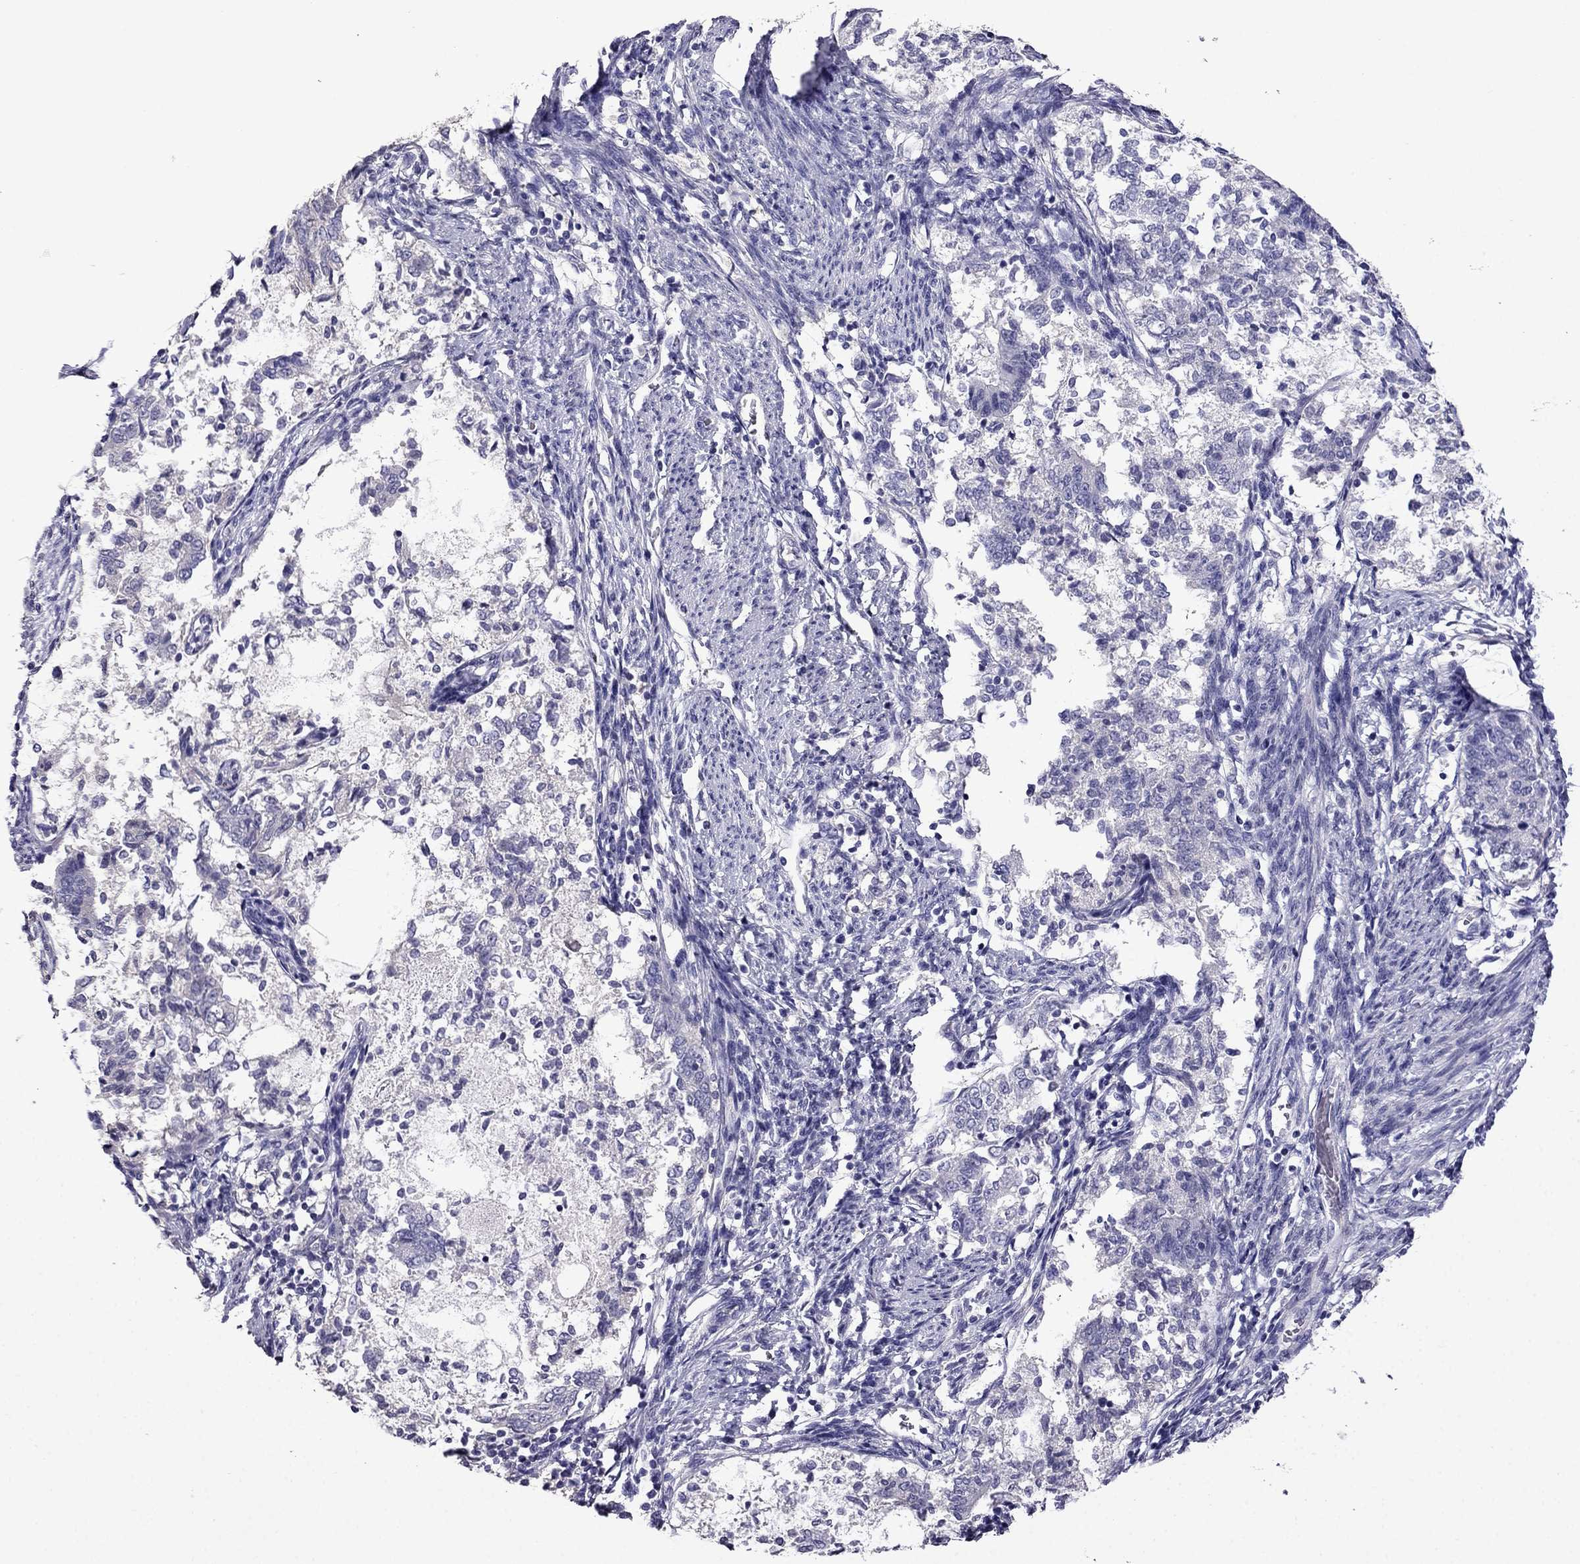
{"staining": {"intensity": "negative", "quantity": "none", "location": "none"}, "tissue": "endometrial cancer", "cell_type": "Tumor cells", "image_type": "cancer", "snomed": [{"axis": "morphology", "description": "Adenocarcinoma, NOS"}, {"axis": "topography", "description": "Endometrium"}], "caption": "Tumor cells show no significant staining in endometrial adenocarcinoma.", "gene": "SCNN1D", "patient": {"sex": "female", "age": 65}}